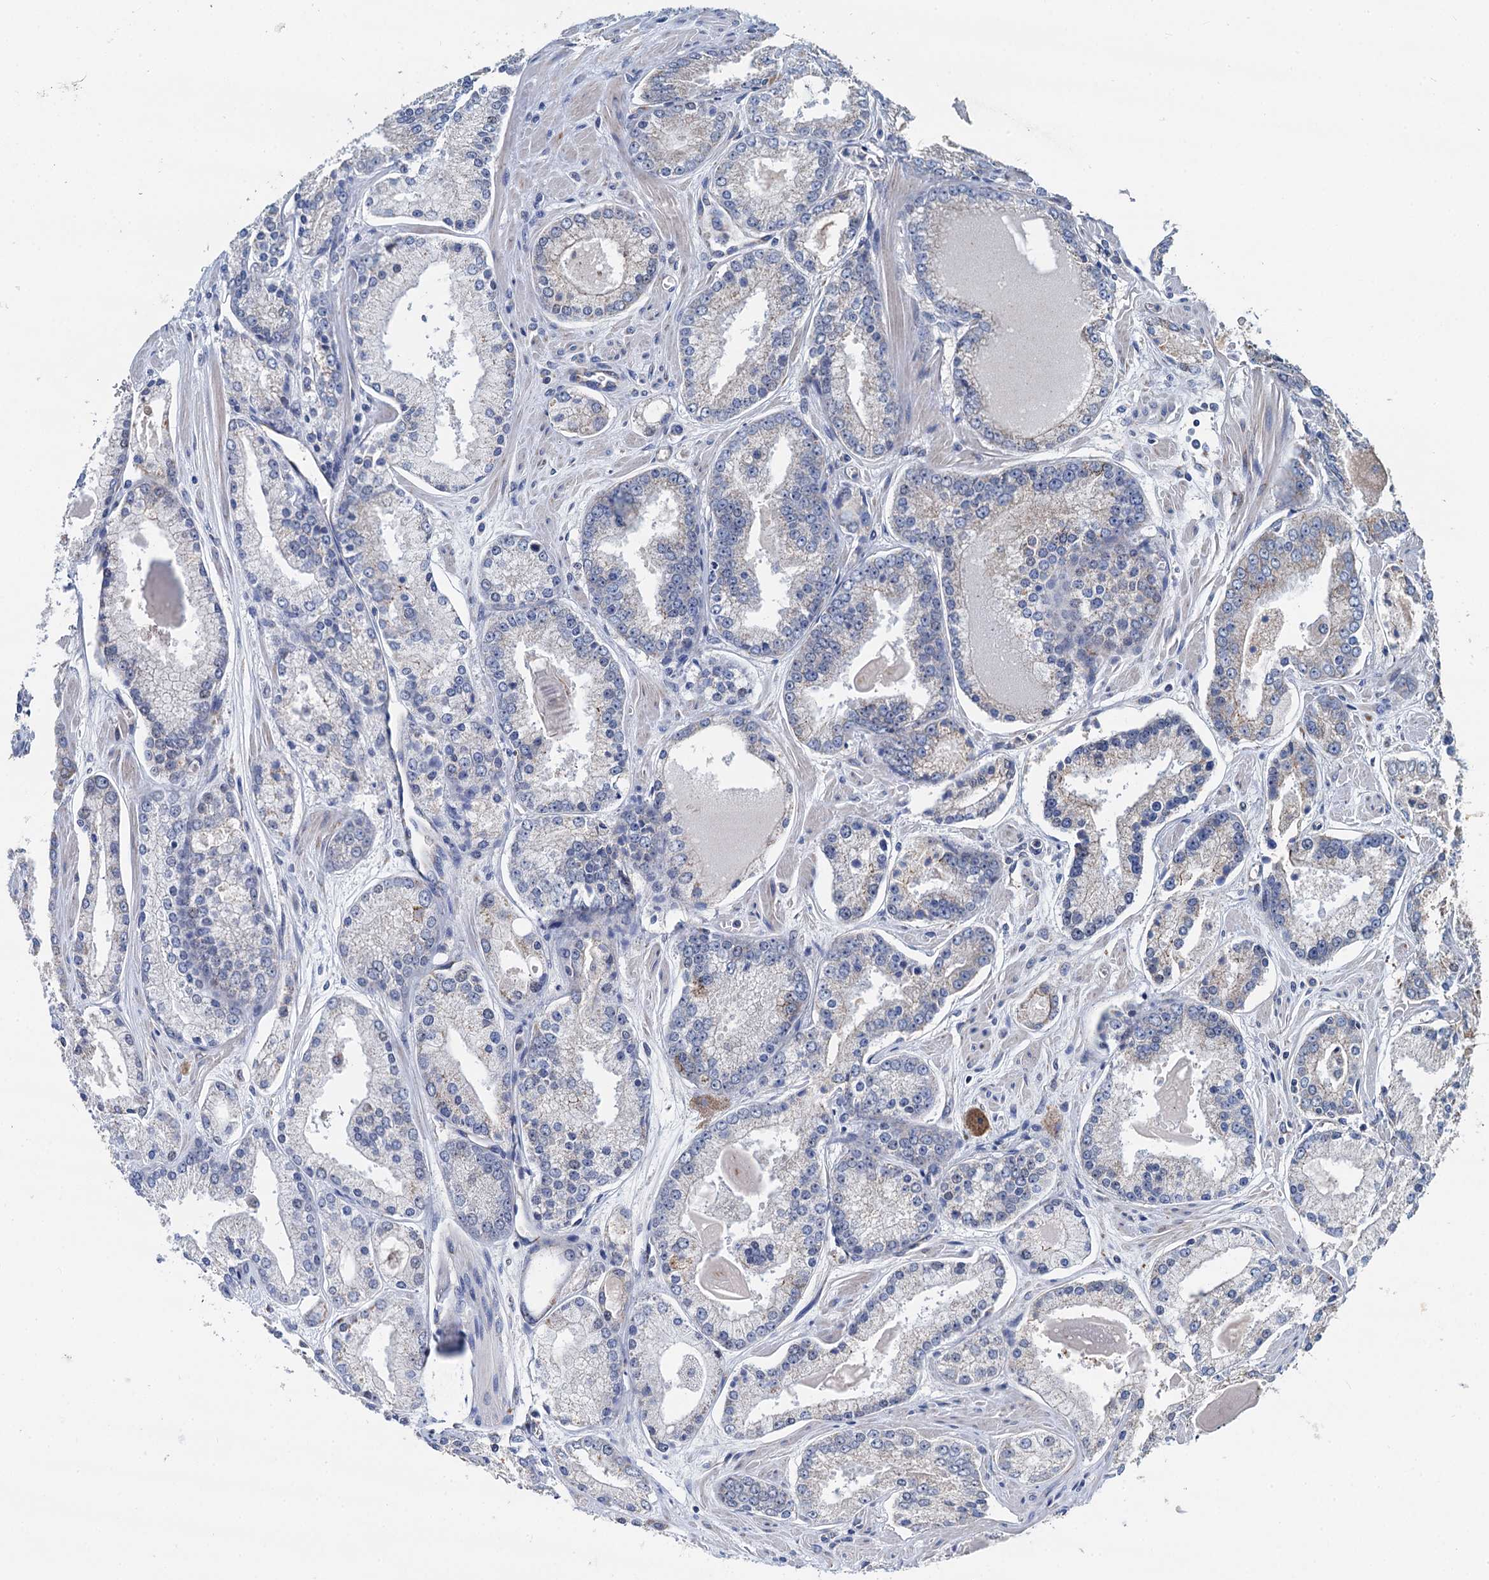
{"staining": {"intensity": "weak", "quantity": "<25%", "location": "cytoplasmic/membranous"}, "tissue": "prostate cancer", "cell_type": "Tumor cells", "image_type": "cancer", "snomed": [{"axis": "morphology", "description": "Adenocarcinoma, Low grade"}, {"axis": "topography", "description": "Prostate"}], "caption": "Immunohistochemical staining of prostate cancer (low-grade adenocarcinoma) shows no significant expression in tumor cells.", "gene": "DGLUCY", "patient": {"sex": "male", "age": 54}}